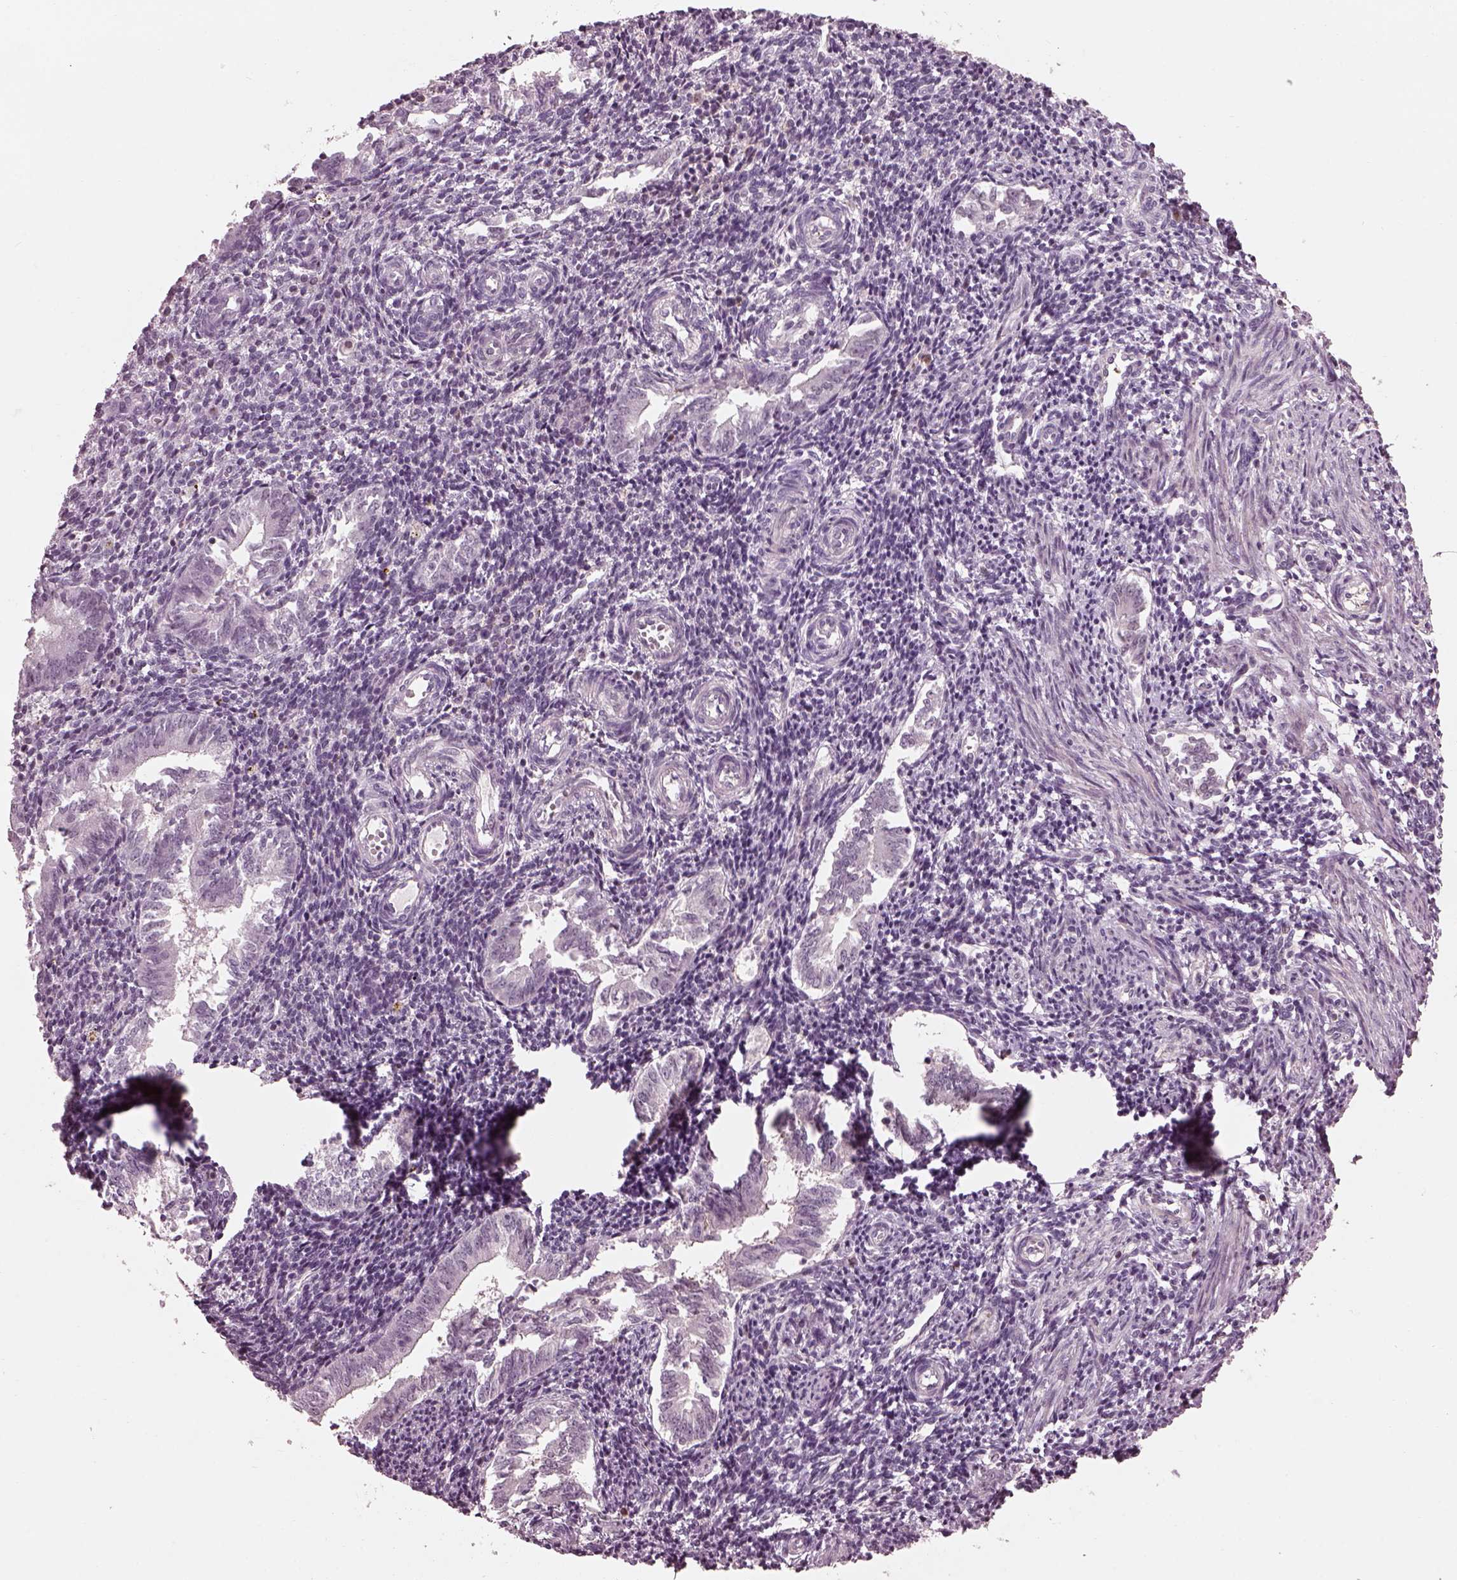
{"staining": {"intensity": "negative", "quantity": "none", "location": "none"}, "tissue": "endometrium", "cell_type": "Cells in endometrial stroma", "image_type": "normal", "snomed": [{"axis": "morphology", "description": "Normal tissue, NOS"}, {"axis": "topography", "description": "Endometrium"}], "caption": "Immunohistochemical staining of normal endometrium displays no significant staining in cells in endometrial stroma.", "gene": "BFSP1", "patient": {"sex": "female", "age": 25}}